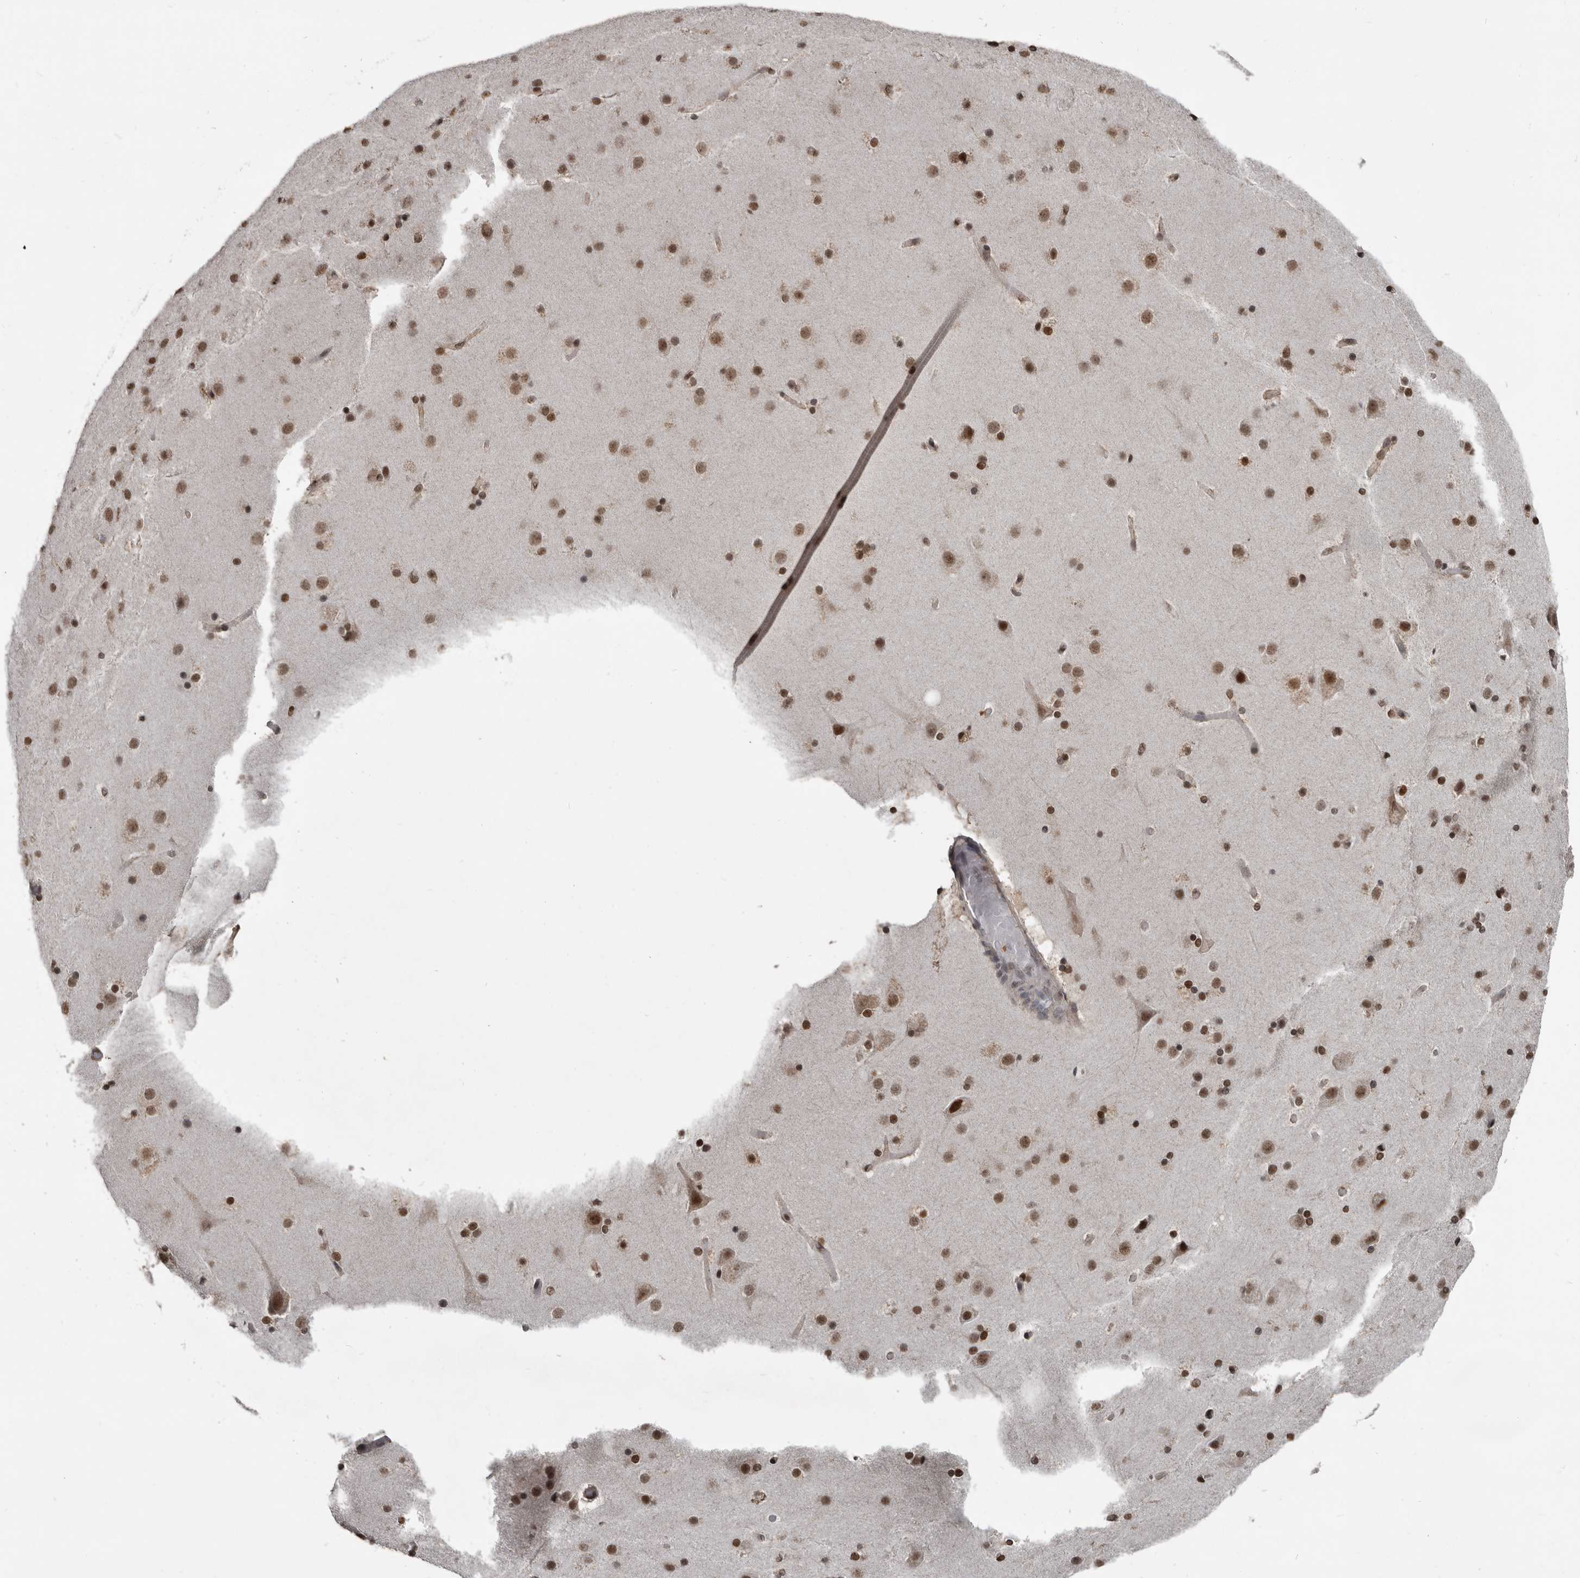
{"staining": {"intensity": "weak", "quantity": ">75%", "location": "nuclear"}, "tissue": "cerebral cortex", "cell_type": "Endothelial cells", "image_type": "normal", "snomed": [{"axis": "morphology", "description": "Normal tissue, NOS"}, {"axis": "topography", "description": "Cerebral cortex"}], "caption": "Brown immunohistochemical staining in unremarkable human cerebral cortex demonstrates weak nuclear positivity in approximately >75% of endothelial cells.", "gene": "CHD1L", "patient": {"sex": "male", "age": 57}}